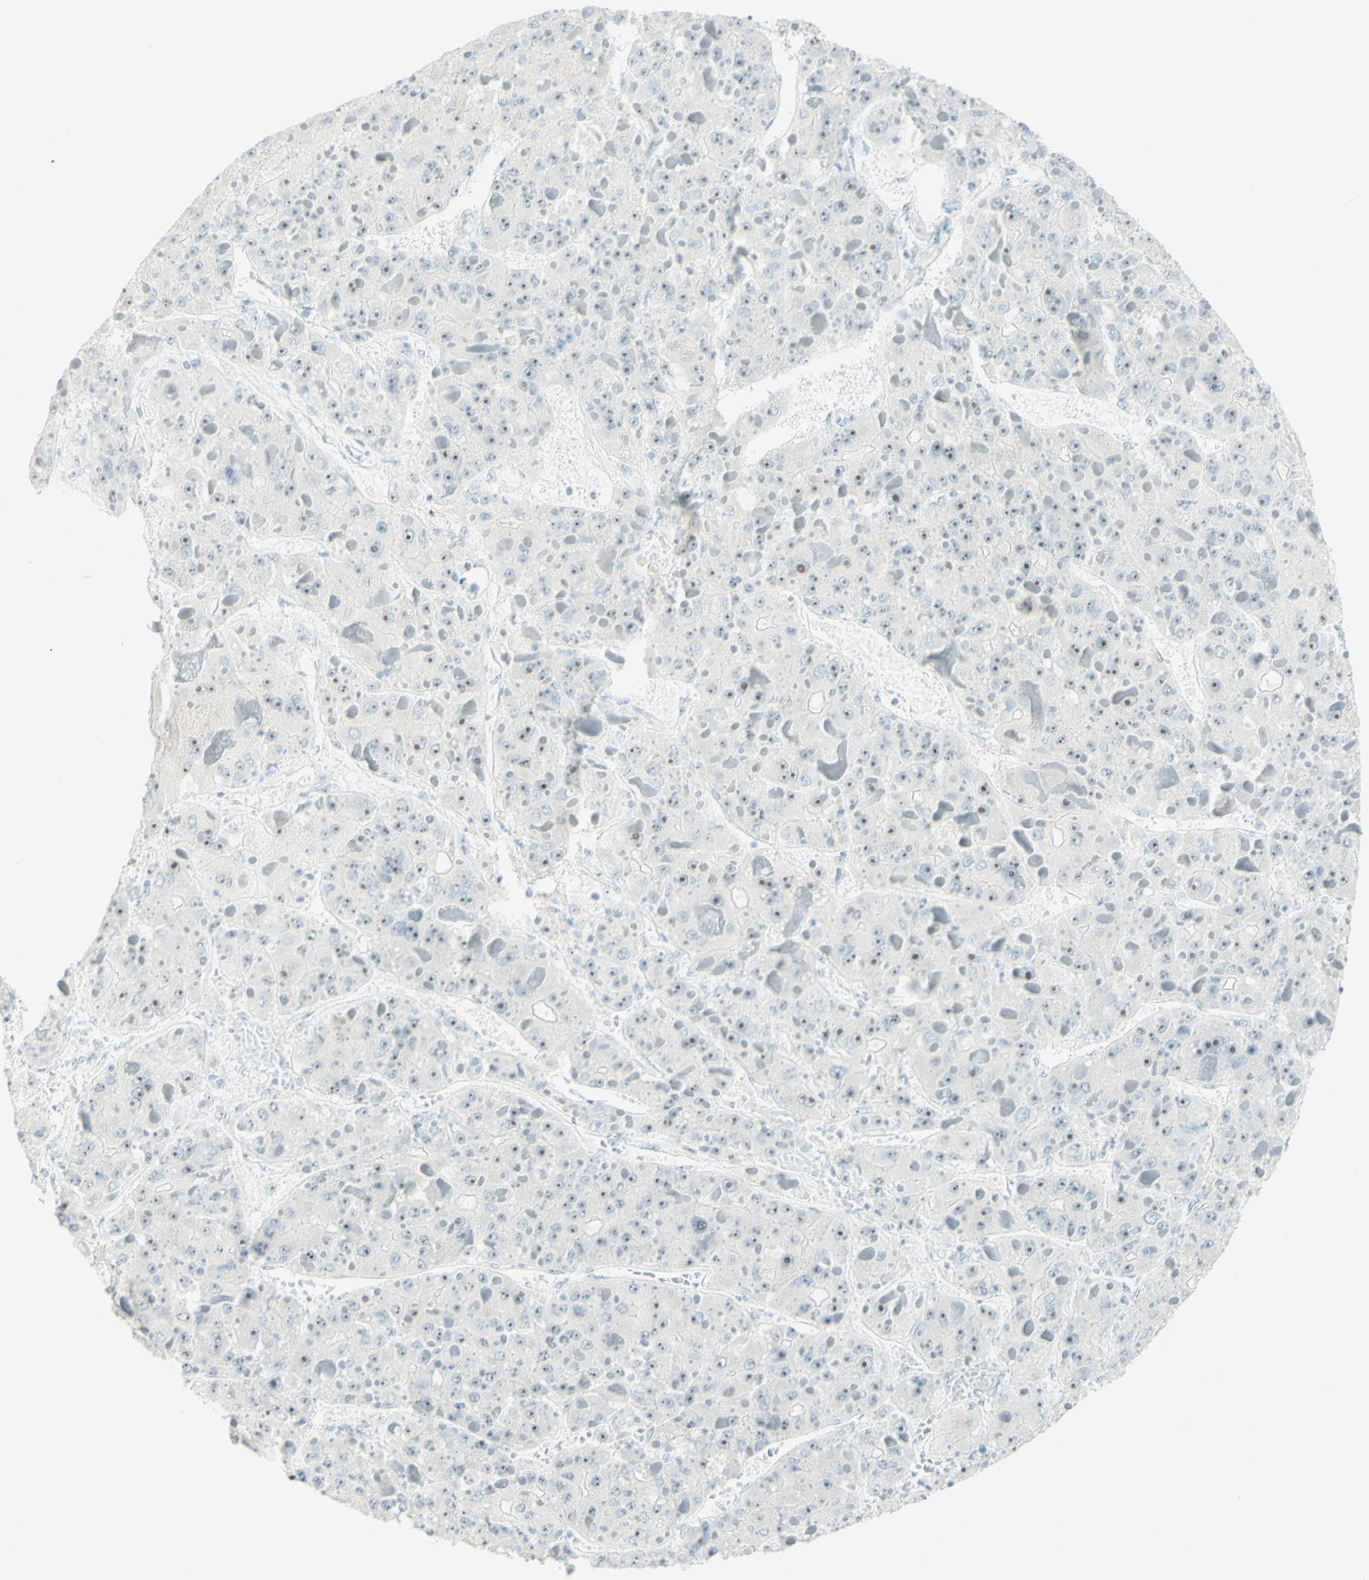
{"staining": {"intensity": "weak", "quantity": ">75%", "location": "nuclear"}, "tissue": "liver cancer", "cell_type": "Tumor cells", "image_type": "cancer", "snomed": [{"axis": "morphology", "description": "Carcinoma, Hepatocellular, NOS"}, {"axis": "topography", "description": "Liver"}], "caption": "Human hepatocellular carcinoma (liver) stained for a protein (brown) displays weak nuclear positive staining in approximately >75% of tumor cells.", "gene": "FMR1NB", "patient": {"sex": "female", "age": 73}}